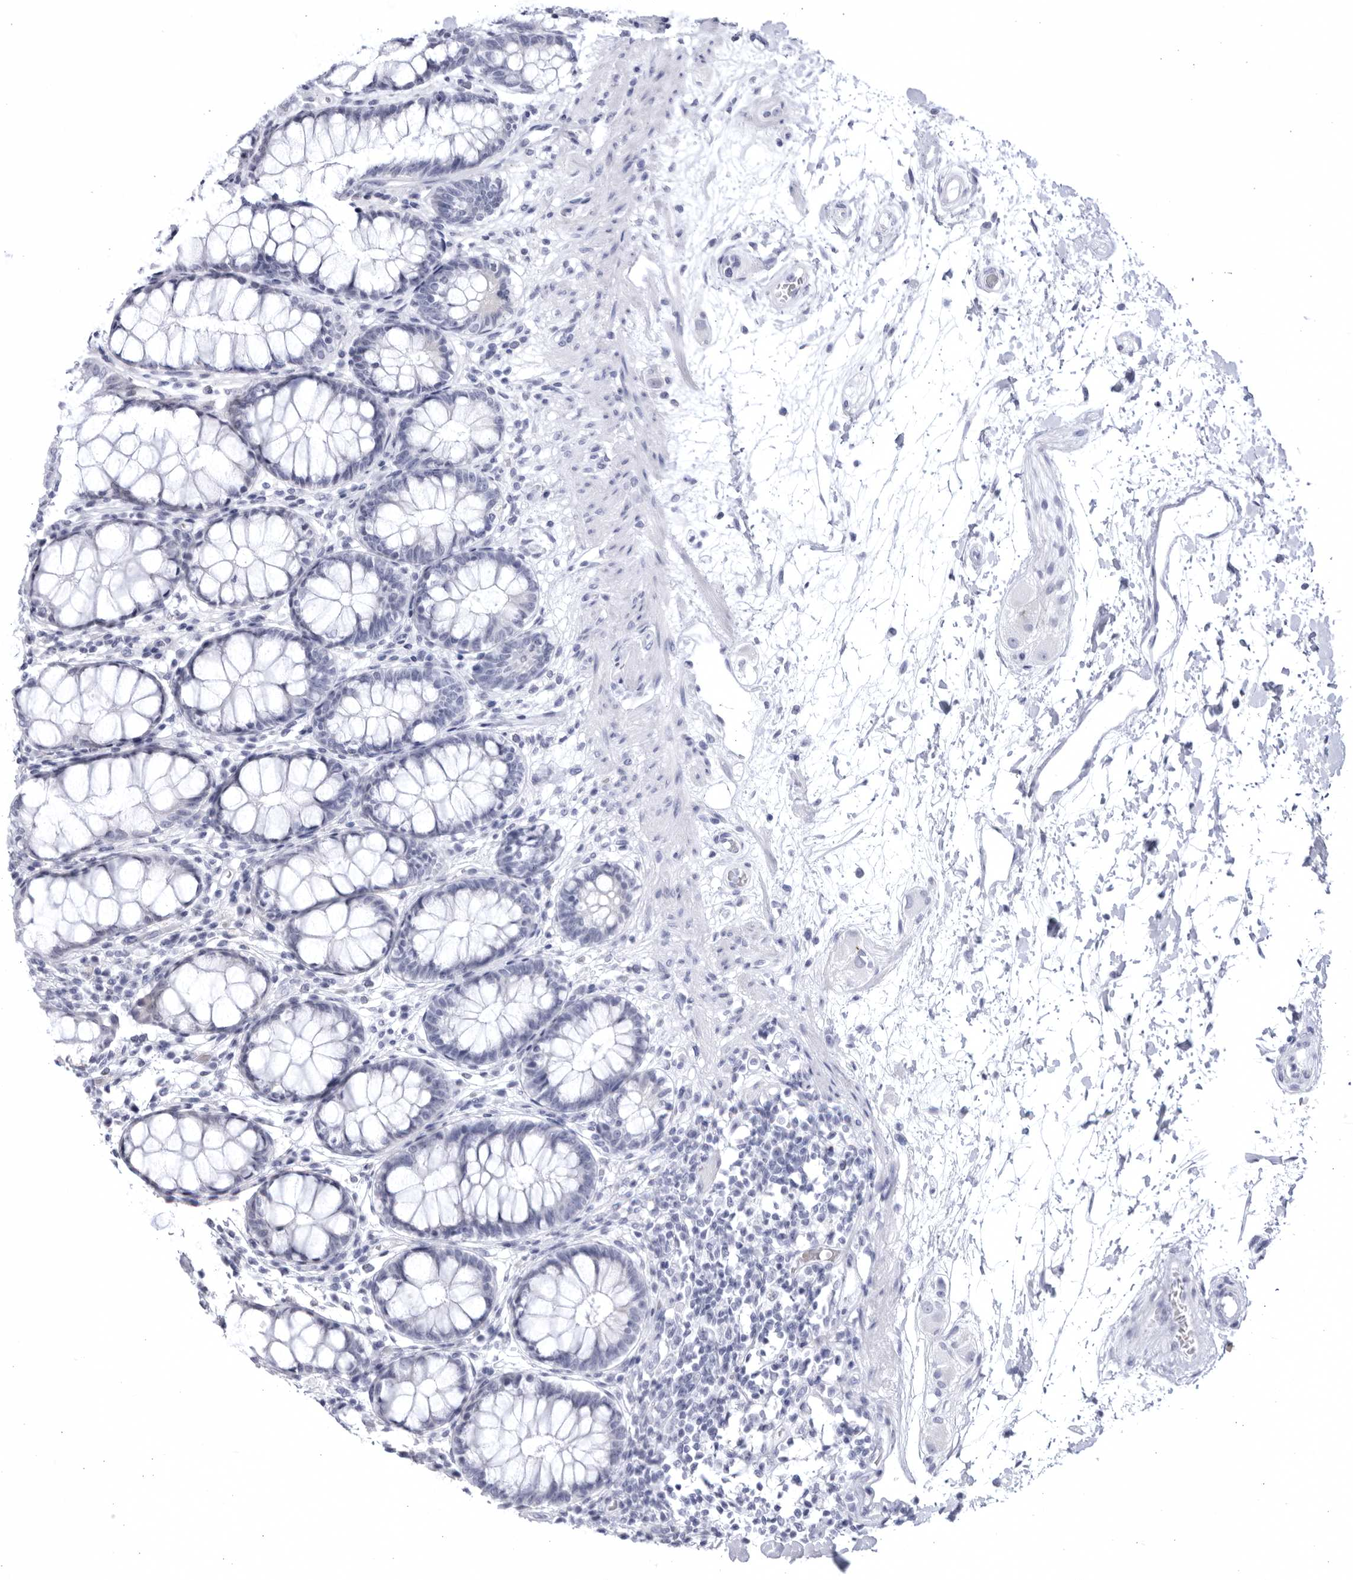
{"staining": {"intensity": "negative", "quantity": "none", "location": "none"}, "tissue": "rectum", "cell_type": "Glandular cells", "image_type": "normal", "snomed": [{"axis": "morphology", "description": "Normal tissue, NOS"}, {"axis": "topography", "description": "Rectum"}], "caption": "High power microscopy micrograph of an immunohistochemistry (IHC) image of normal rectum, revealing no significant staining in glandular cells.", "gene": "CCDC181", "patient": {"sex": "male", "age": 64}}